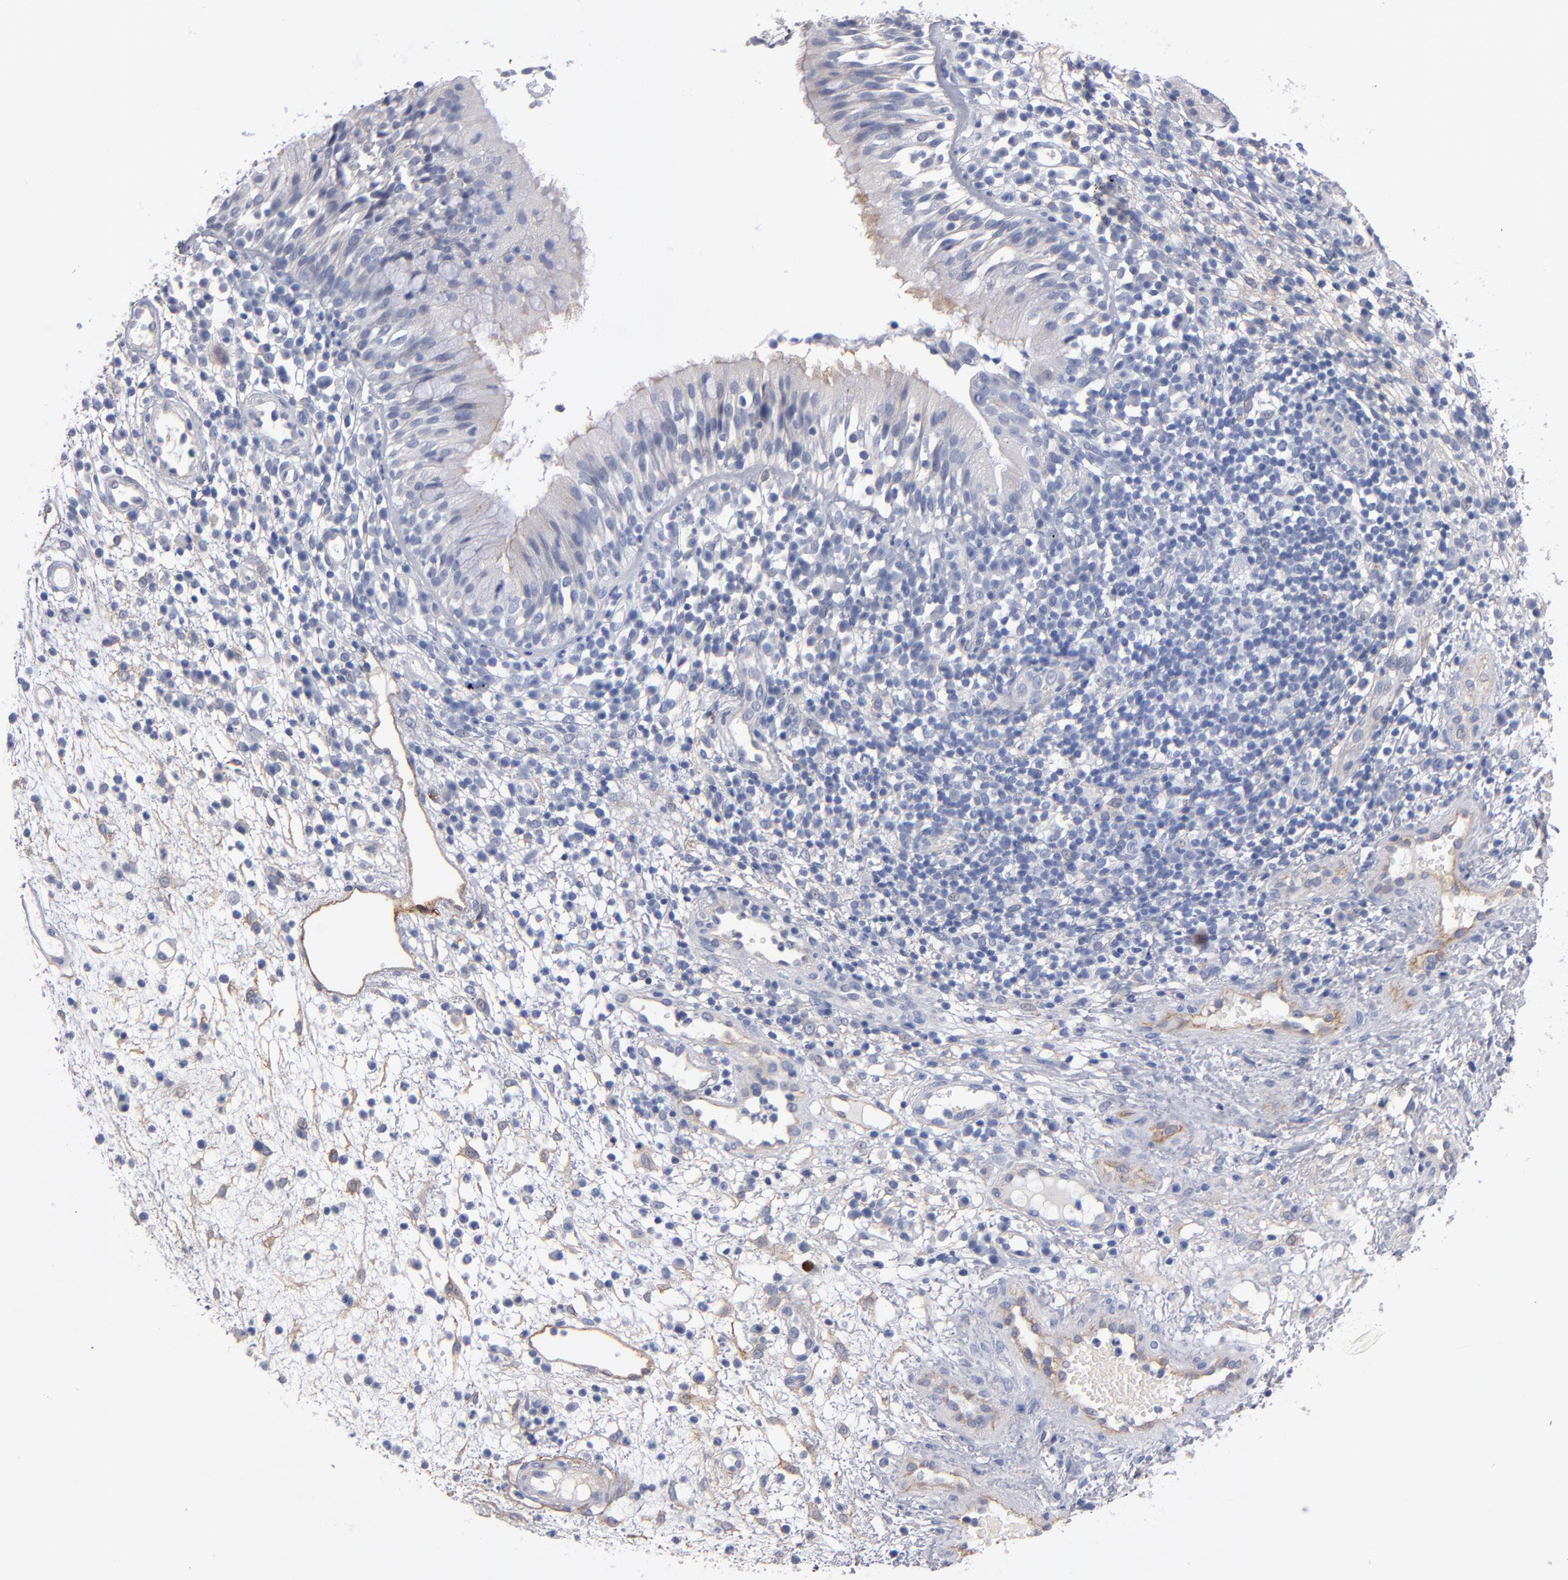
{"staining": {"intensity": "weak", "quantity": "25%-75%", "location": "cytoplasmic/membranous"}, "tissue": "nasopharynx", "cell_type": "Respiratory epithelial cells", "image_type": "normal", "snomed": [{"axis": "morphology", "description": "Normal tissue, NOS"}, {"axis": "morphology", "description": "Inflammation, NOS"}, {"axis": "morphology", "description": "Malignant melanoma, Metastatic site"}, {"axis": "topography", "description": "Nasopharynx"}], "caption": "Weak cytoplasmic/membranous protein positivity is present in approximately 25%-75% of respiratory epithelial cells in nasopharynx.", "gene": "PLSCR4", "patient": {"sex": "female", "age": 55}}